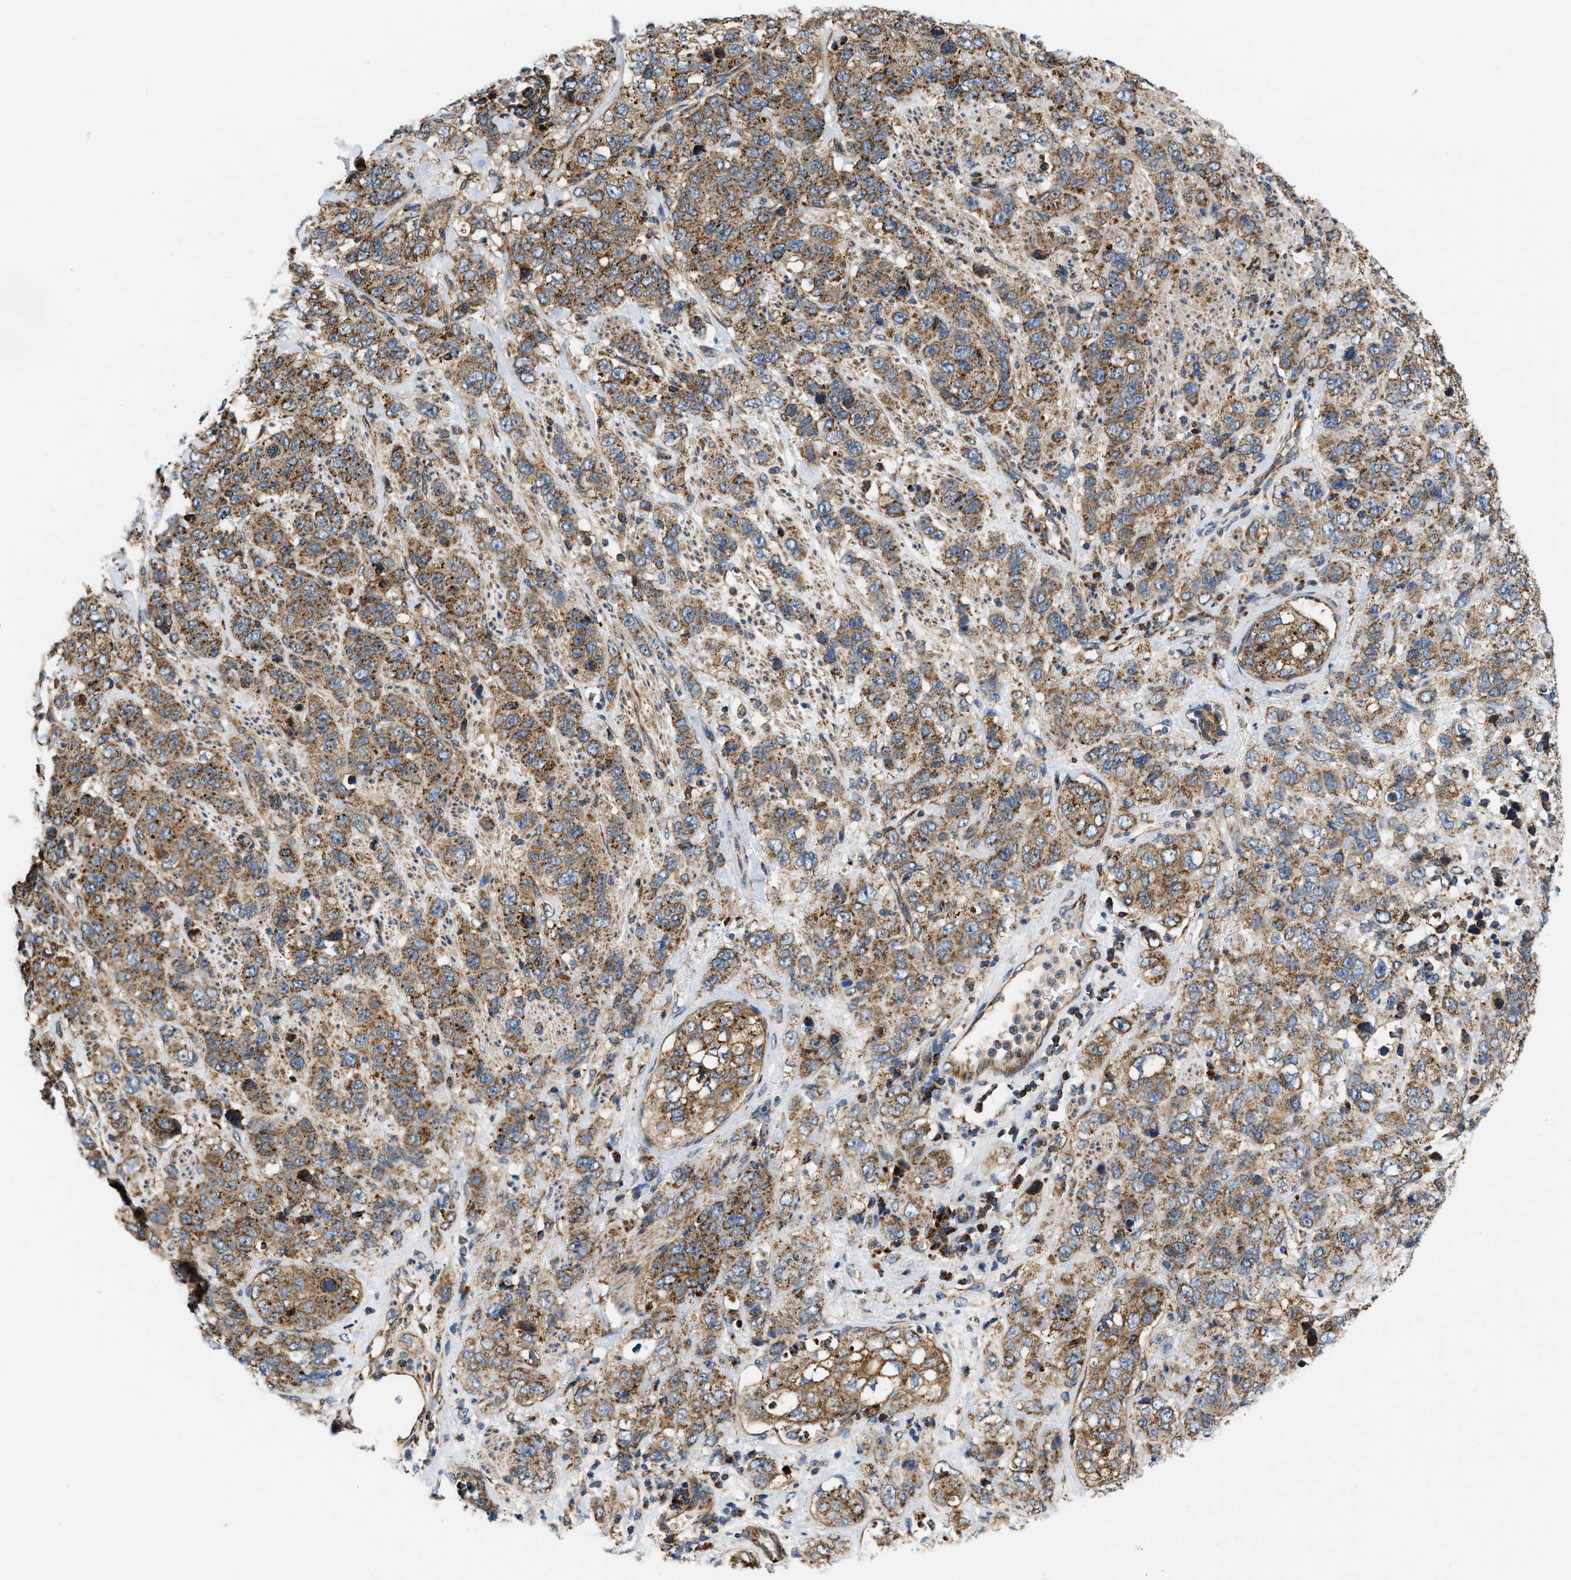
{"staining": {"intensity": "moderate", "quantity": ">75%", "location": "cytoplasmic/membranous"}, "tissue": "stomach cancer", "cell_type": "Tumor cells", "image_type": "cancer", "snomed": [{"axis": "morphology", "description": "Adenocarcinoma, NOS"}, {"axis": "topography", "description": "Stomach"}], "caption": "Protein analysis of stomach cancer tissue exhibits moderate cytoplasmic/membranous positivity in about >75% of tumor cells.", "gene": "OPTN", "patient": {"sex": "male", "age": 48}}